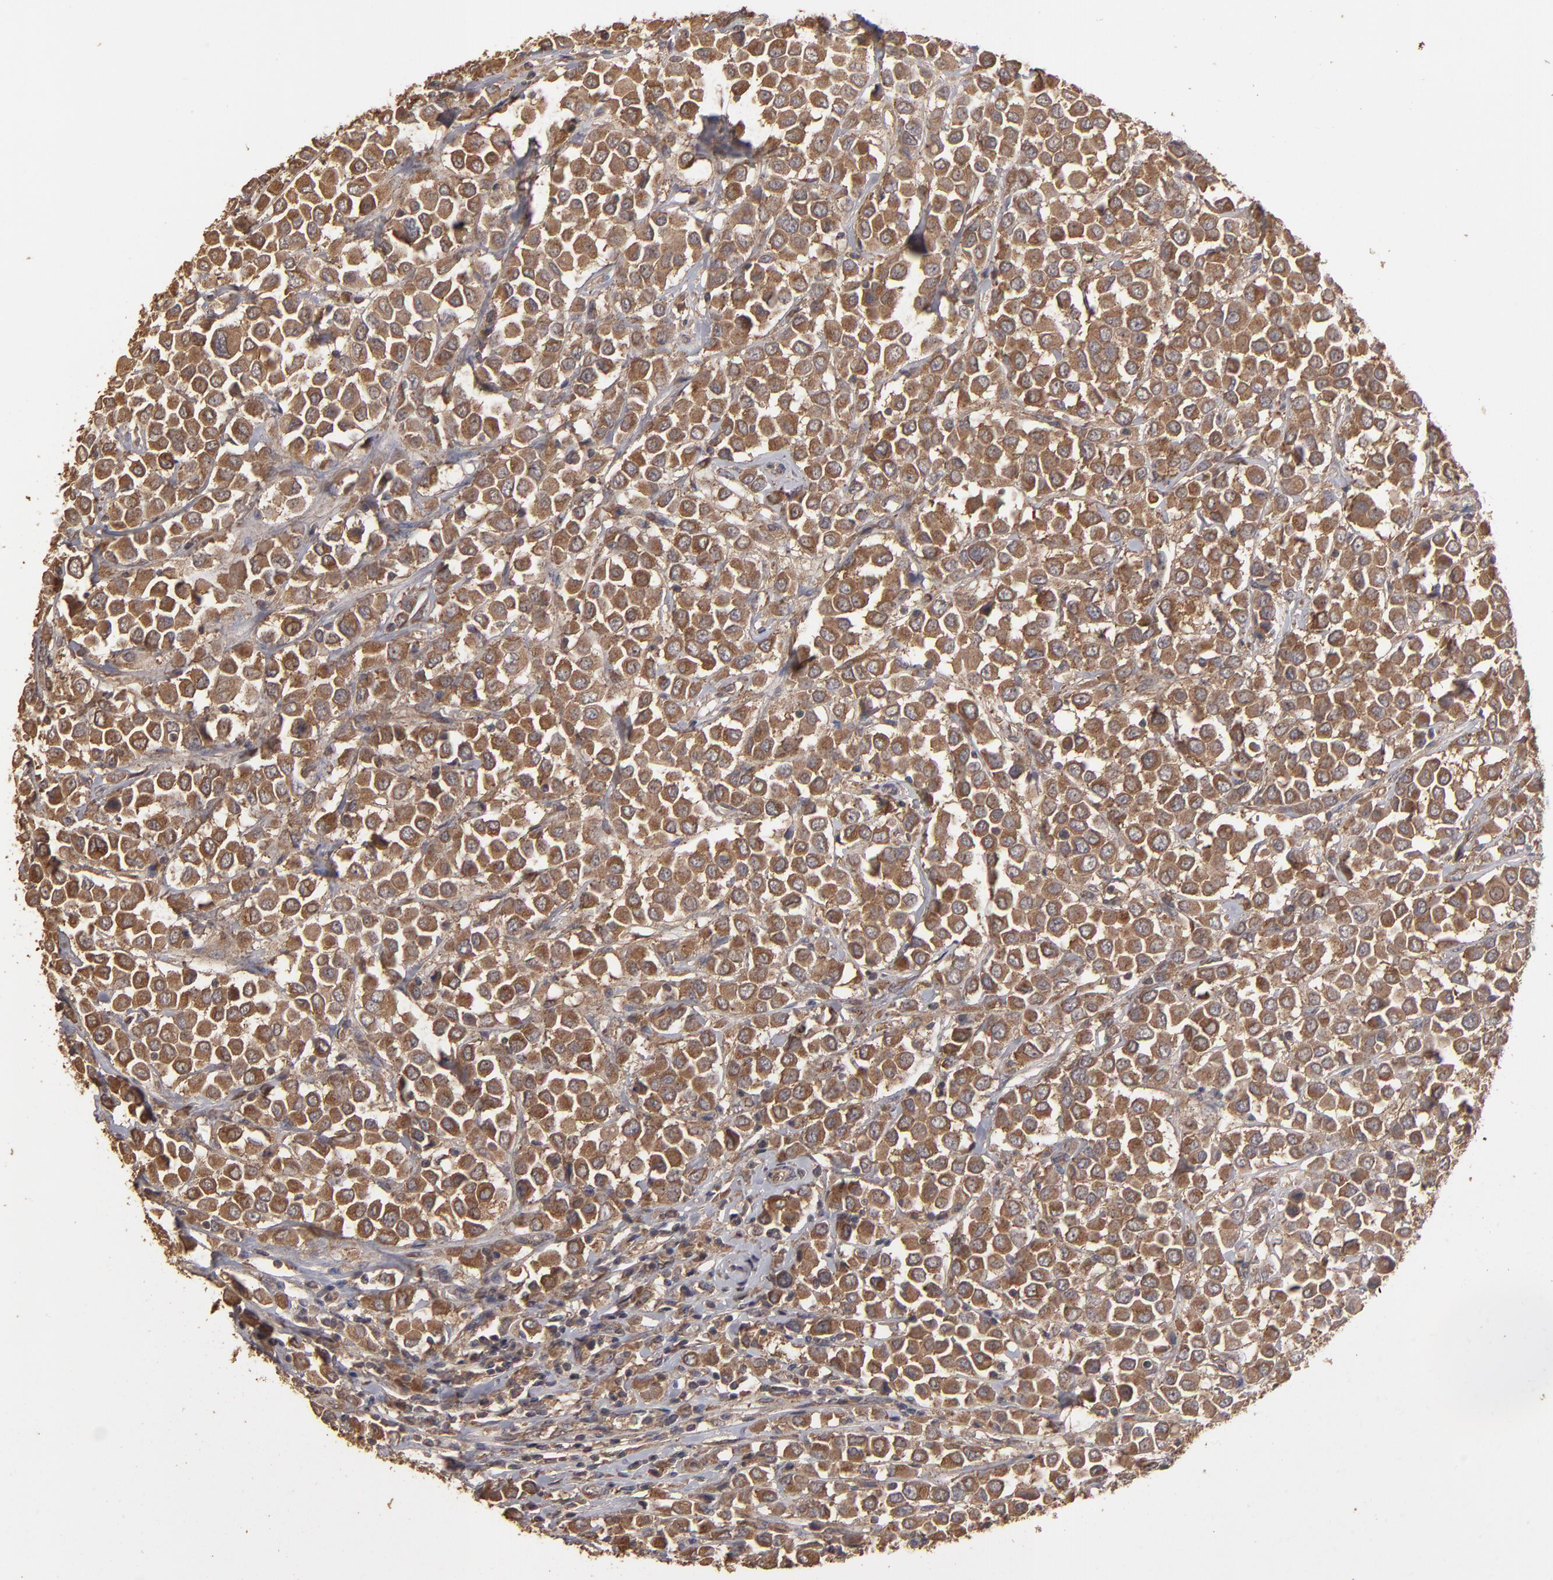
{"staining": {"intensity": "moderate", "quantity": ">75%", "location": "cytoplasmic/membranous"}, "tissue": "breast cancer", "cell_type": "Tumor cells", "image_type": "cancer", "snomed": [{"axis": "morphology", "description": "Duct carcinoma"}, {"axis": "topography", "description": "Breast"}], "caption": "Human breast infiltrating ductal carcinoma stained for a protein (brown) exhibits moderate cytoplasmic/membranous positive positivity in about >75% of tumor cells.", "gene": "MMP2", "patient": {"sex": "female", "age": 61}}